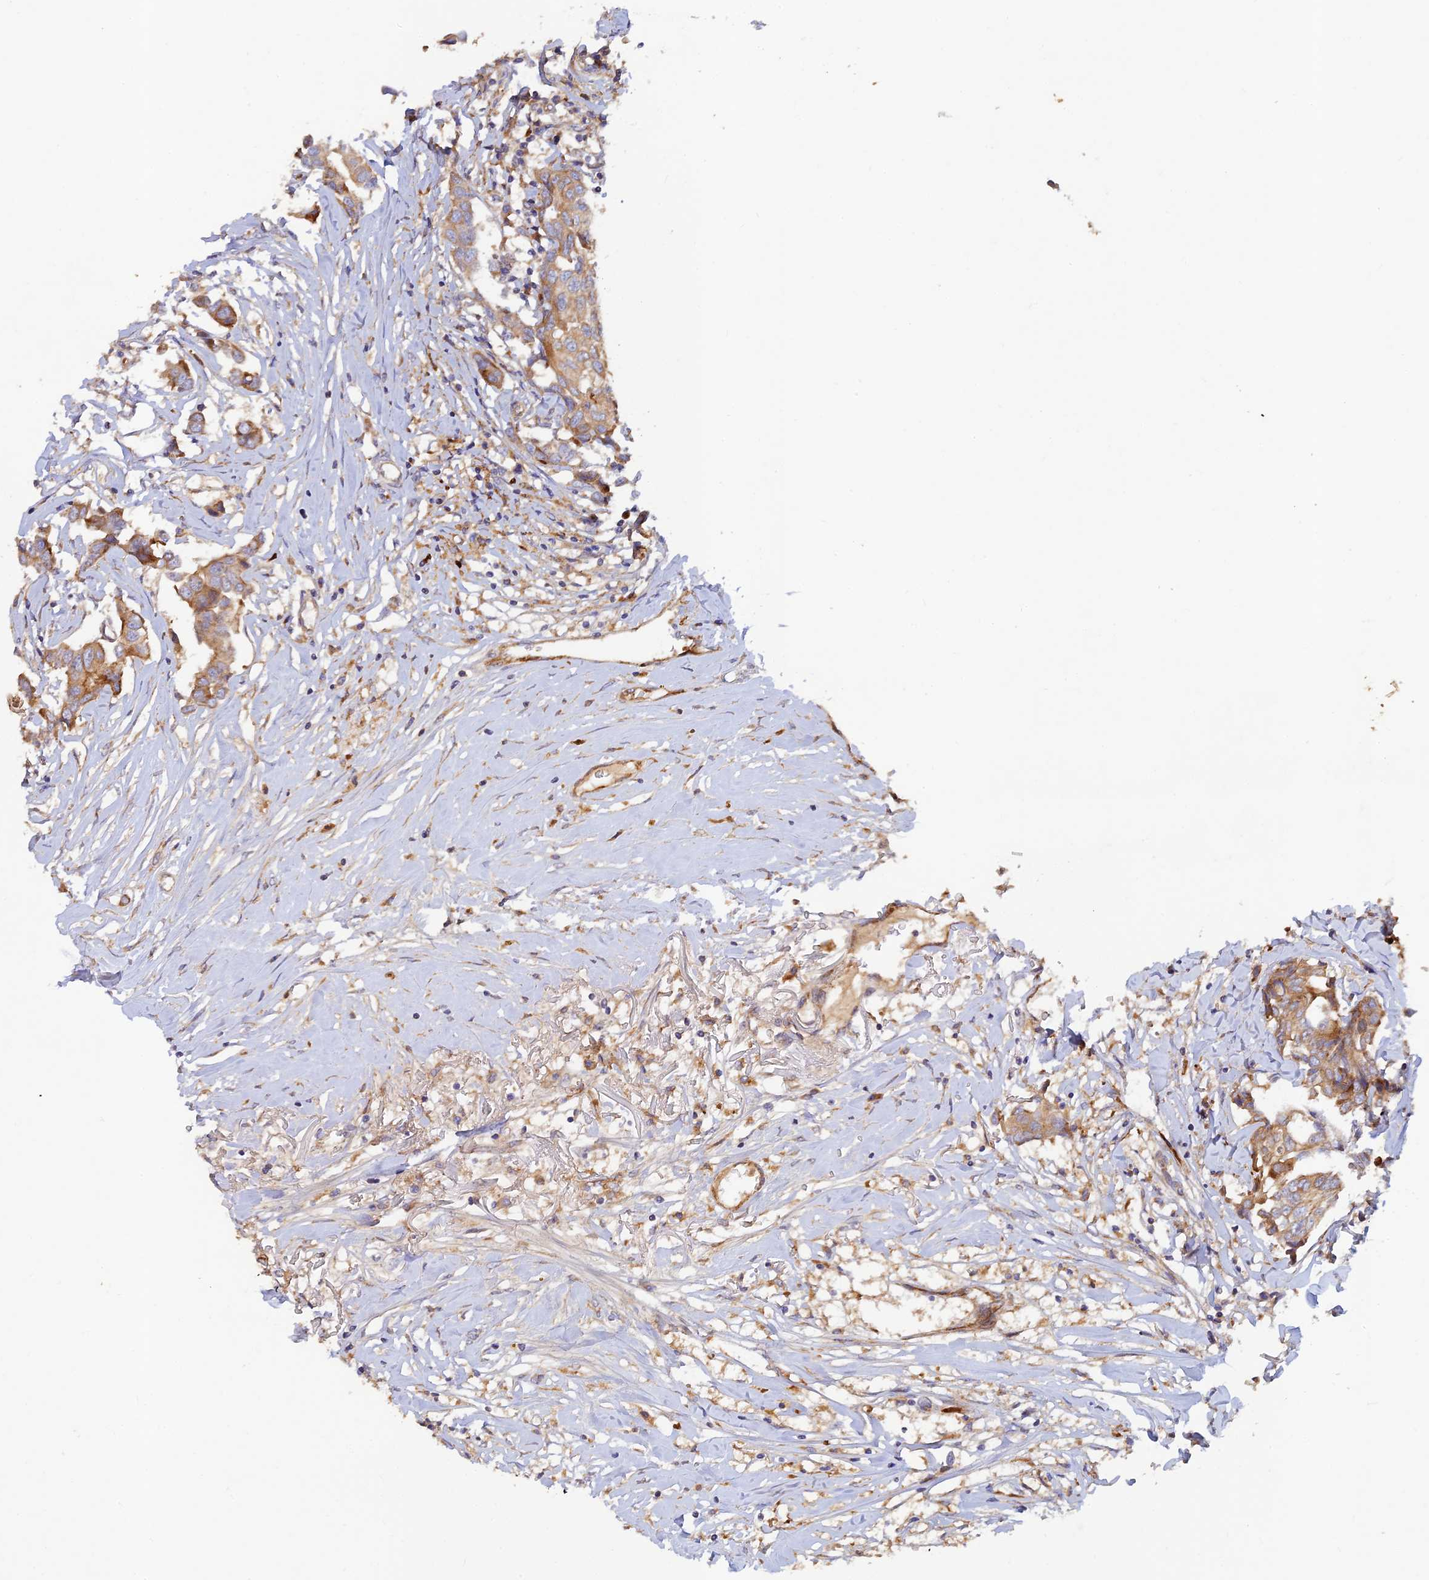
{"staining": {"intensity": "moderate", "quantity": ">75%", "location": "cytoplasmic/membranous"}, "tissue": "breast cancer", "cell_type": "Tumor cells", "image_type": "cancer", "snomed": [{"axis": "morphology", "description": "Duct carcinoma"}, {"axis": "topography", "description": "Breast"}], "caption": "DAB (3,3'-diaminobenzidine) immunohistochemical staining of human breast cancer (infiltrating ductal carcinoma) shows moderate cytoplasmic/membranous protein positivity in about >75% of tumor cells.", "gene": "GMCL1", "patient": {"sex": "female", "age": 80}}